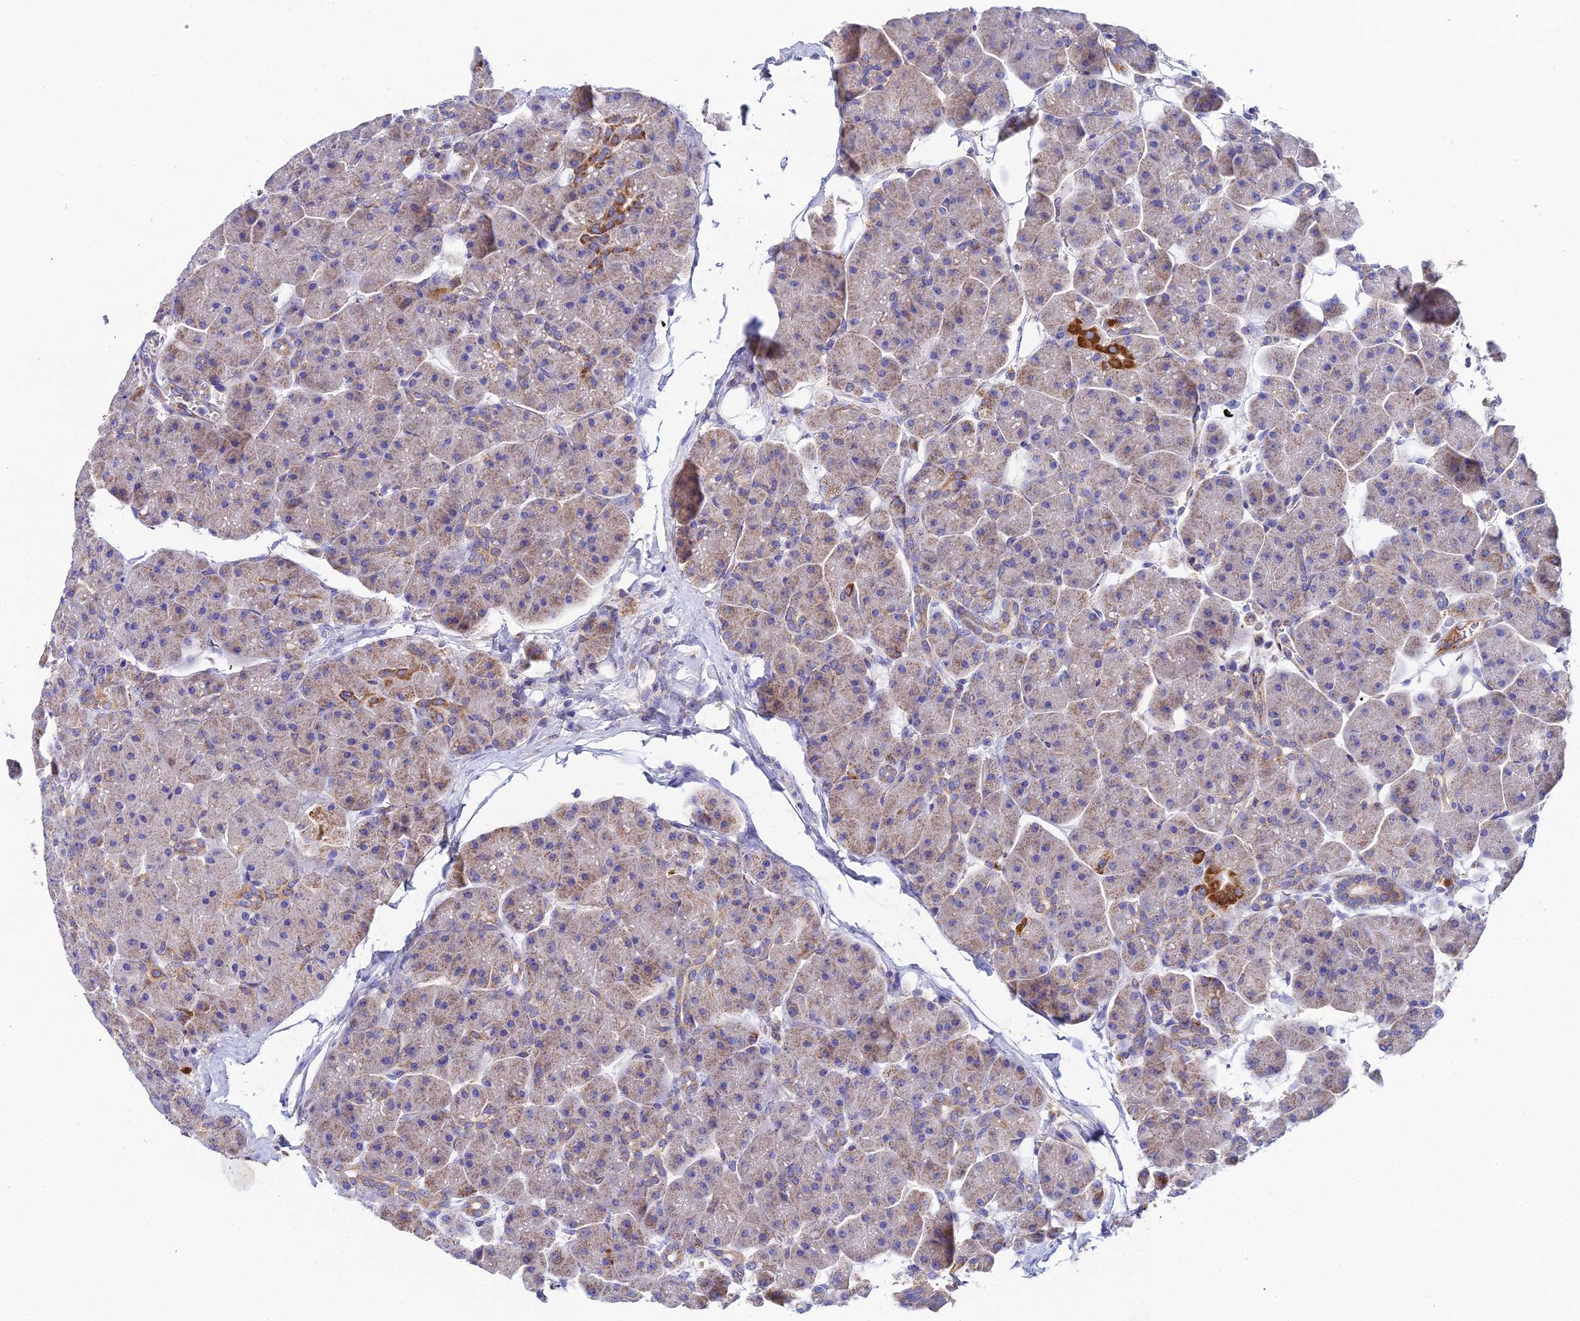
{"staining": {"intensity": "strong", "quantity": "<25%", "location": "cytoplasmic/membranous"}, "tissue": "pancreas", "cell_type": "Exocrine glandular cells", "image_type": "normal", "snomed": [{"axis": "morphology", "description": "Normal tissue, NOS"}, {"axis": "topography", "description": "Pancreas"}], "caption": "Immunohistochemistry (IHC) micrograph of normal human pancreas stained for a protein (brown), which reveals medium levels of strong cytoplasmic/membranous expression in about <25% of exocrine glandular cells.", "gene": "NIPSNAP3A", "patient": {"sex": "male", "age": 66}}